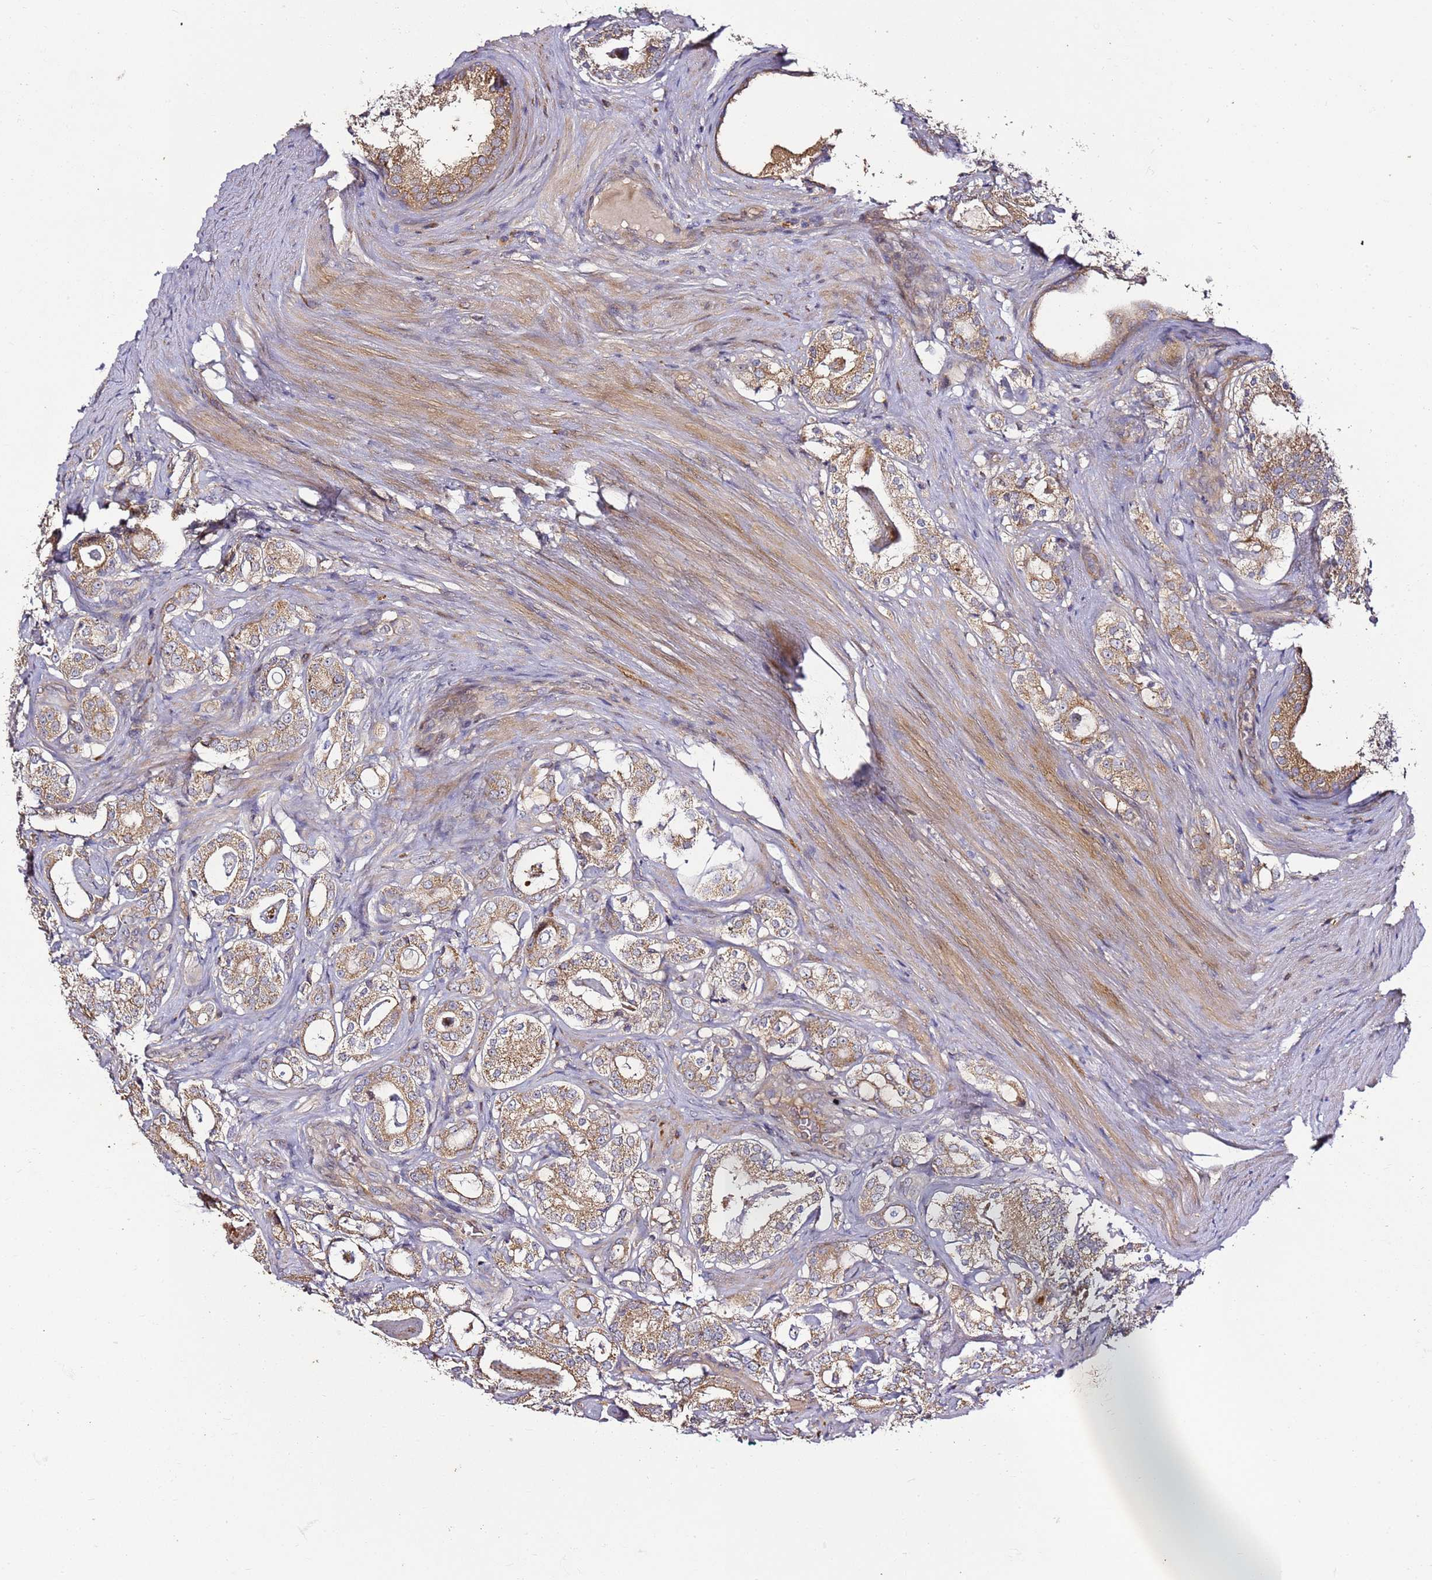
{"staining": {"intensity": "moderate", "quantity": ">75%", "location": "cytoplasmic/membranous"}, "tissue": "prostate cancer", "cell_type": "Tumor cells", "image_type": "cancer", "snomed": [{"axis": "morphology", "description": "Adenocarcinoma, High grade"}, {"axis": "topography", "description": "Prostate"}], "caption": "Moderate cytoplasmic/membranous expression for a protein is identified in about >75% of tumor cells of prostate cancer (high-grade adenocarcinoma) using IHC.", "gene": "KRTAP21-3", "patient": {"sex": "male", "age": 63}}